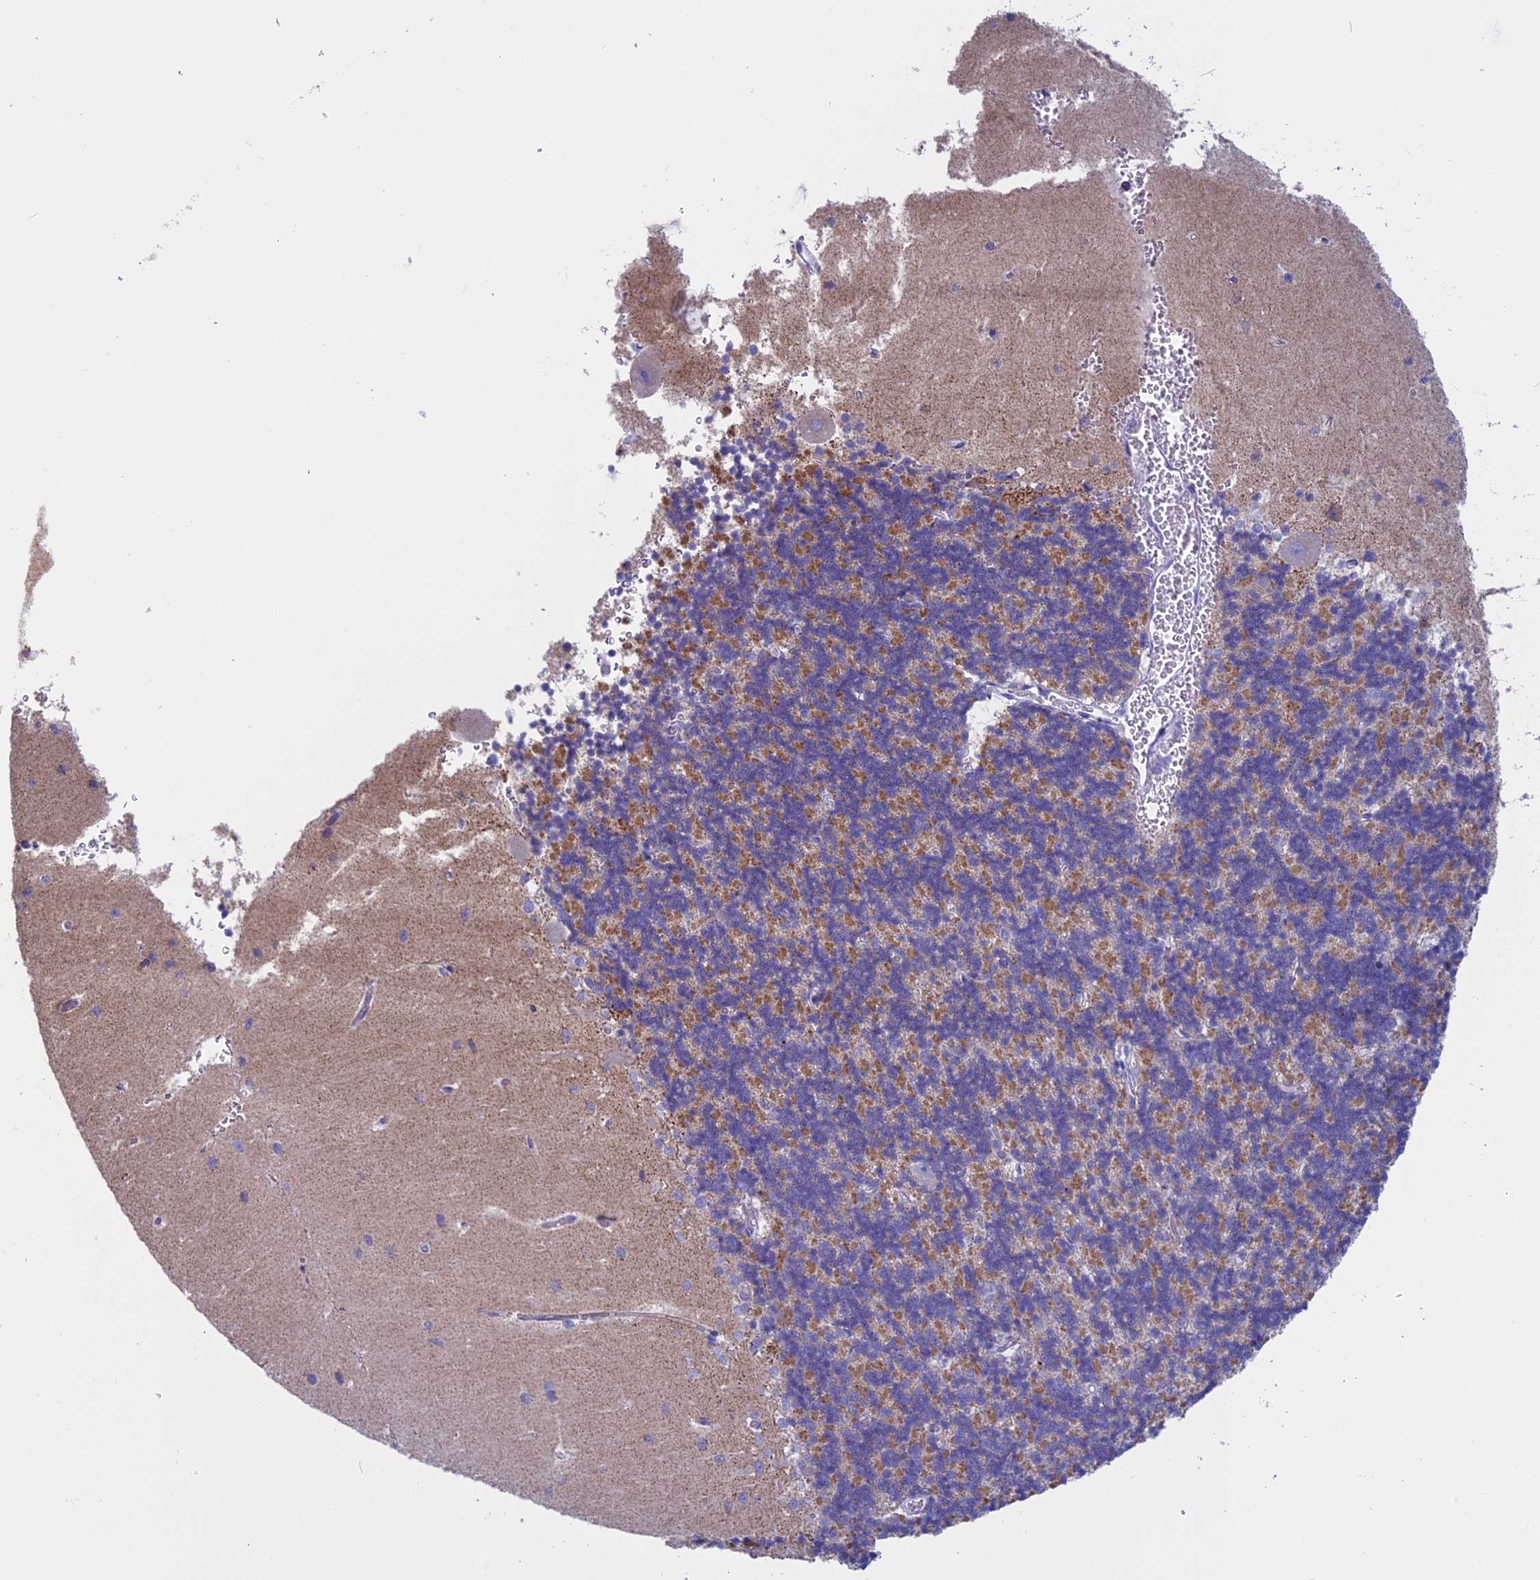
{"staining": {"intensity": "moderate", "quantity": "<25%", "location": "cytoplasmic/membranous"}, "tissue": "cerebellum", "cell_type": "Cells in granular layer", "image_type": "normal", "snomed": [{"axis": "morphology", "description": "Normal tissue, NOS"}, {"axis": "topography", "description": "Cerebellum"}], "caption": "Cells in granular layer reveal moderate cytoplasmic/membranous staining in about <25% of cells in unremarkable cerebellum. The protein is stained brown, and the nuclei are stained in blue (DAB (3,3'-diaminobenzidine) IHC with brightfield microscopy, high magnification).", "gene": "ZNF563", "patient": {"sex": "male", "age": 37}}